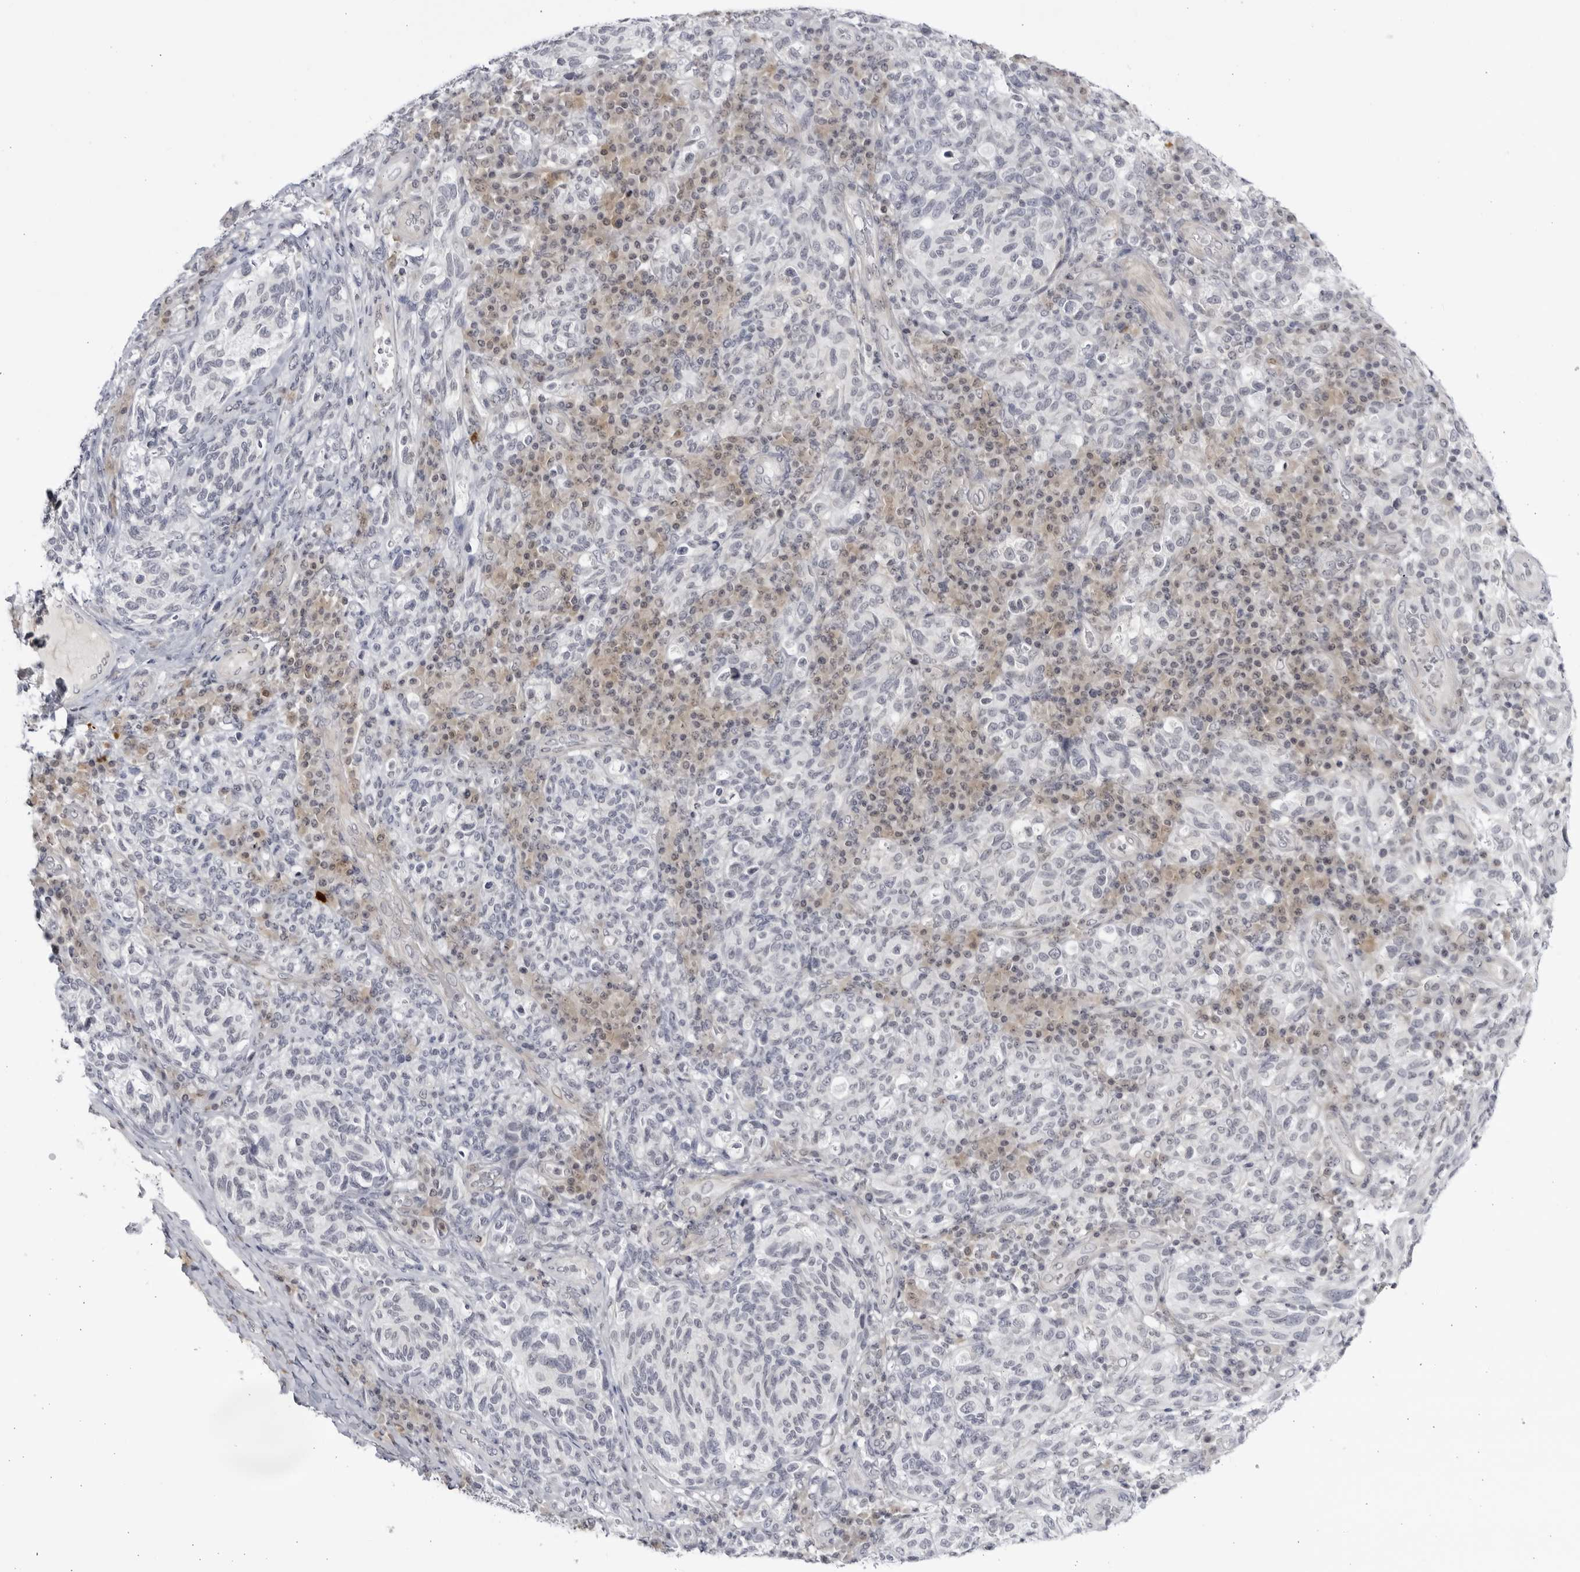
{"staining": {"intensity": "negative", "quantity": "none", "location": "none"}, "tissue": "melanoma", "cell_type": "Tumor cells", "image_type": "cancer", "snomed": [{"axis": "morphology", "description": "Malignant melanoma, NOS"}, {"axis": "topography", "description": "Skin"}], "caption": "This is a photomicrograph of IHC staining of malignant melanoma, which shows no expression in tumor cells.", "gene": "CNBD1", "patient": {"sex": "female", "age": 73}}